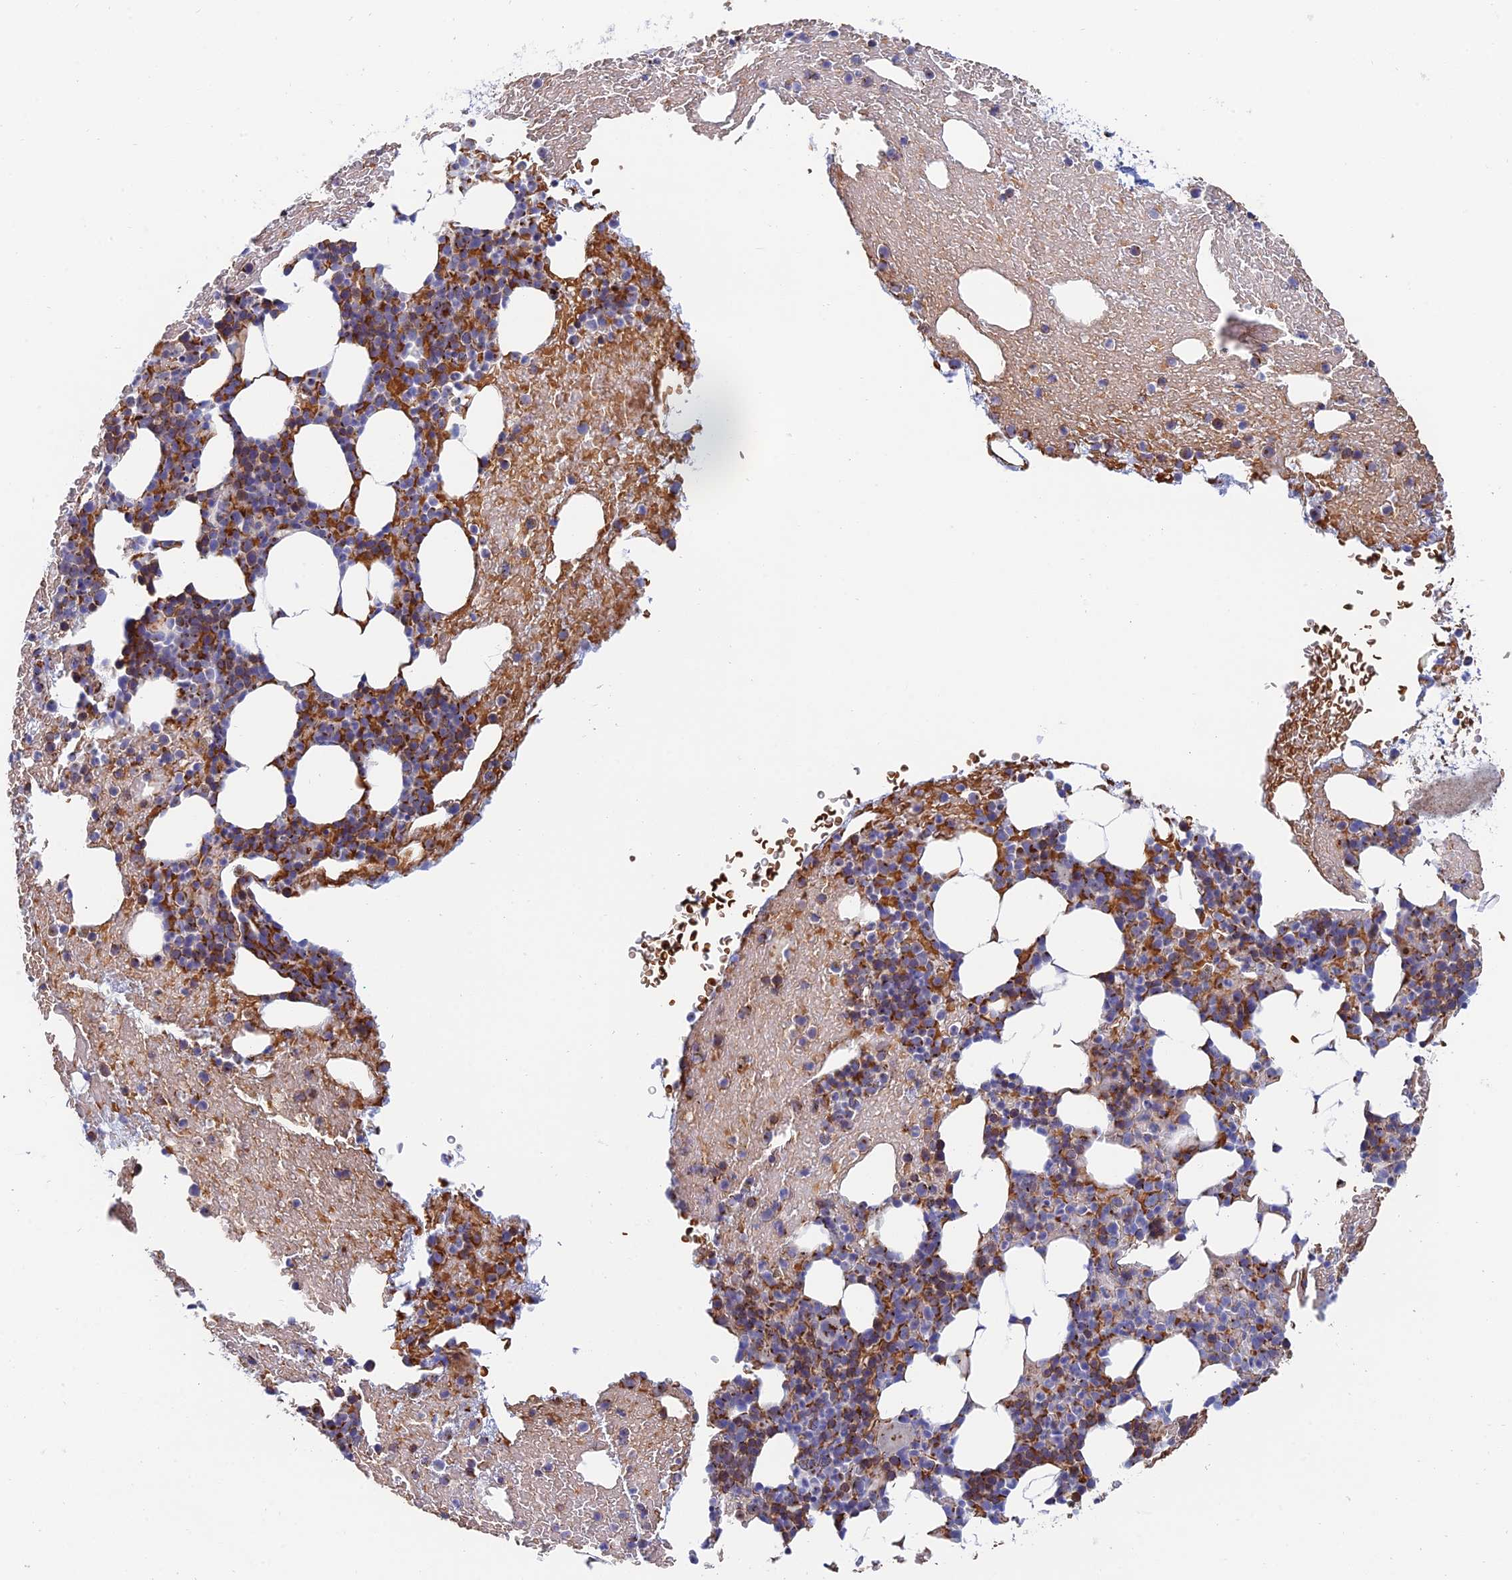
{"staining": {"intensity": "moderate", "quantity": "25%-75%", "location": "cytoplasmic/membranous"}, "tissue": "bone marrow", "cell_type": "Hematopoietic cells", "image_type": "normal", "snomed": [{"axis": "morphology", "description": "Normal tissue, NOS"}, {"axis": "topography", "description": "Bone marrow"}], "caption": "A high-resolution histopathology image shows immunohistochemistry staining of benign bone marrow, which exhibits moderate cytoplasmic/membranous positivity in about 25%-75% of hematopoietic cells. (Brightfield microscopy of DAB IHC at high magnification).", "gene": "ENSG00000267561", "patient": {"sex": "male", "age": 57}}